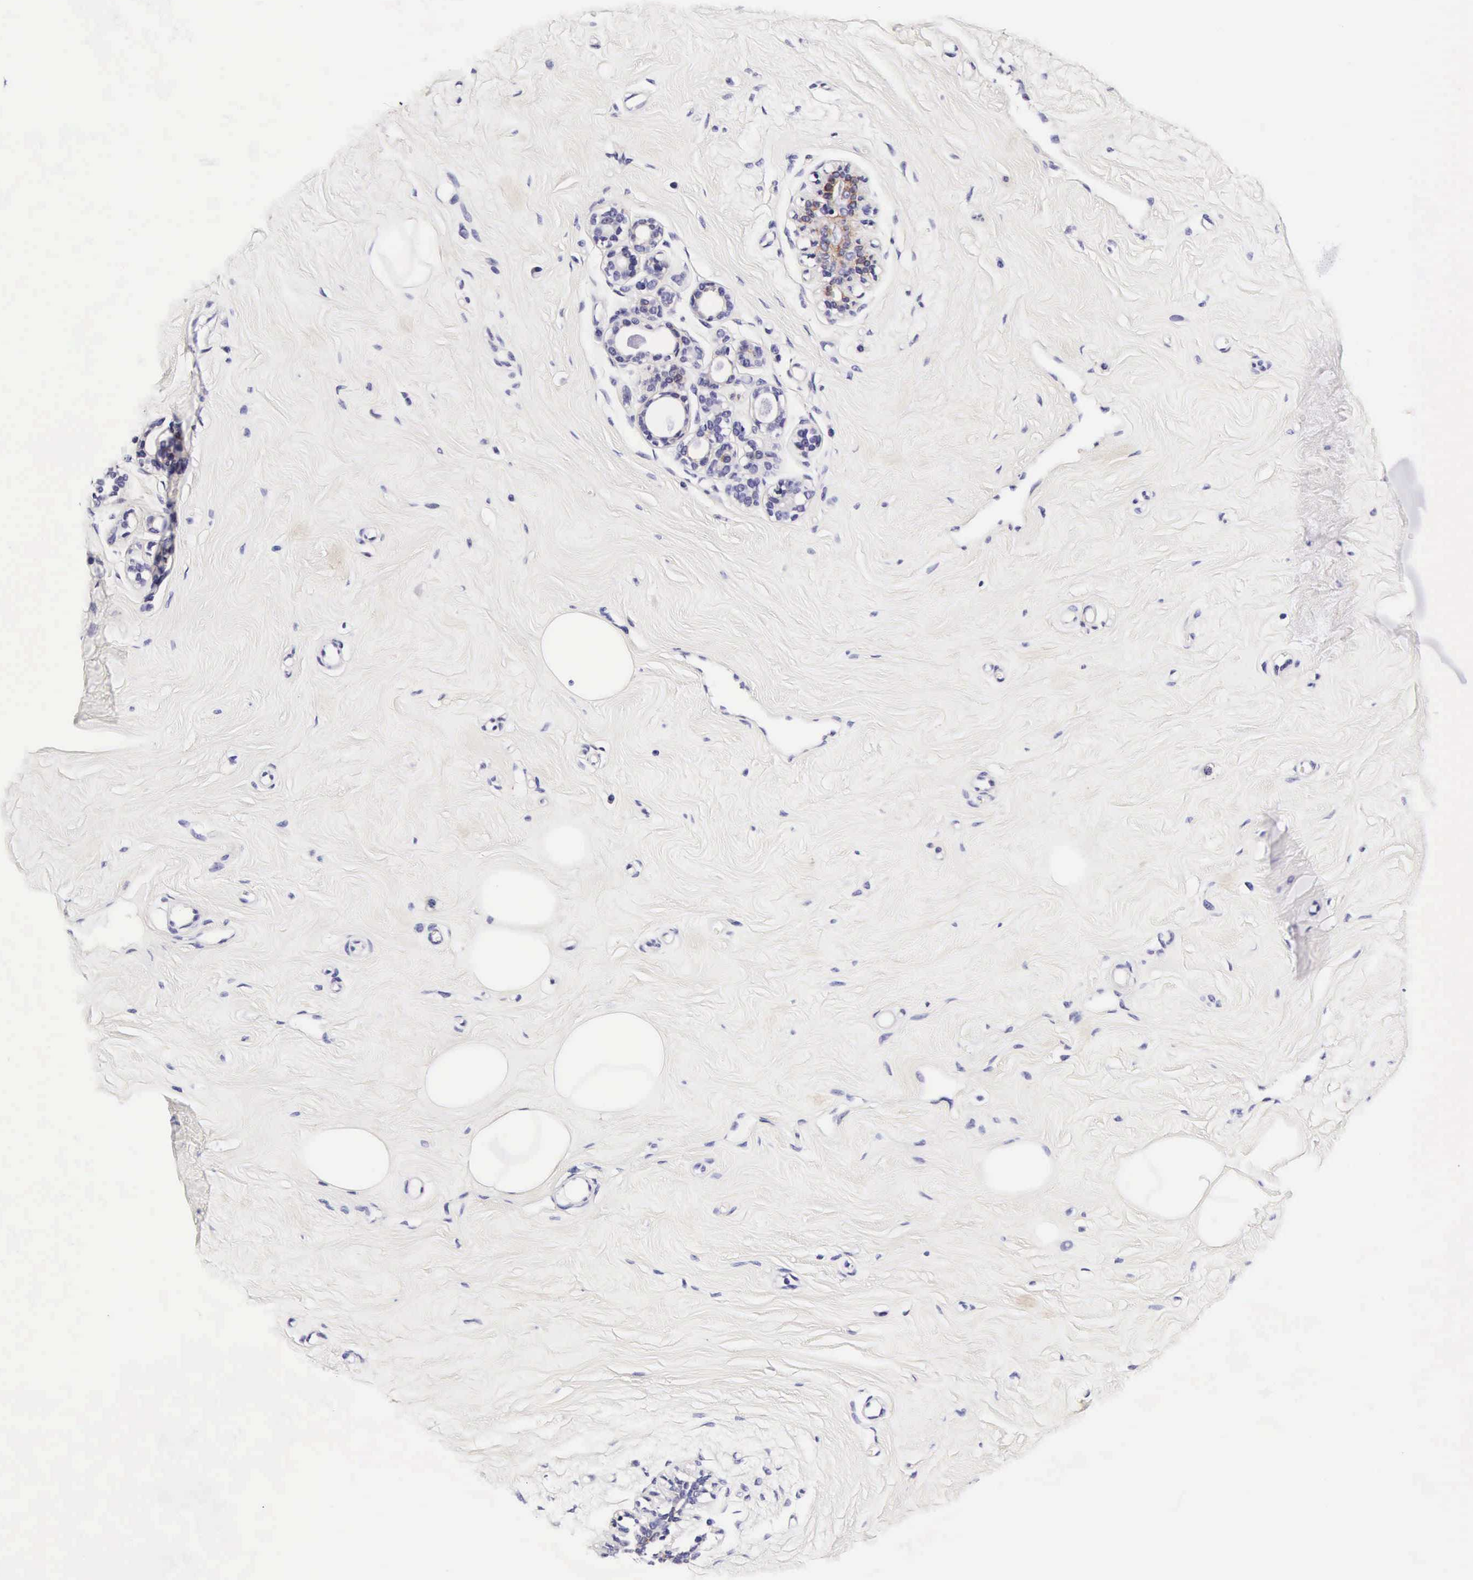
{"staining": {"intensity": "negative", "quantity": "none", "location": "none"}, "tissue": "breast", "cell_type": "Adipocytes", "image_type": "normal", "snomed": [{"axis": "morphology", "description": "Normal tissue, NOS"}, {"axis": "topography", "description": "Breast"}], "caption": "High magnification brightfield microscopy of benign breast stained with DAB (brown) and counterstained with hematoxylin (blue): adipocytes show no significant positivity.", "gene": "UPRT", "patient": {"sex": "female", "age": 45}}